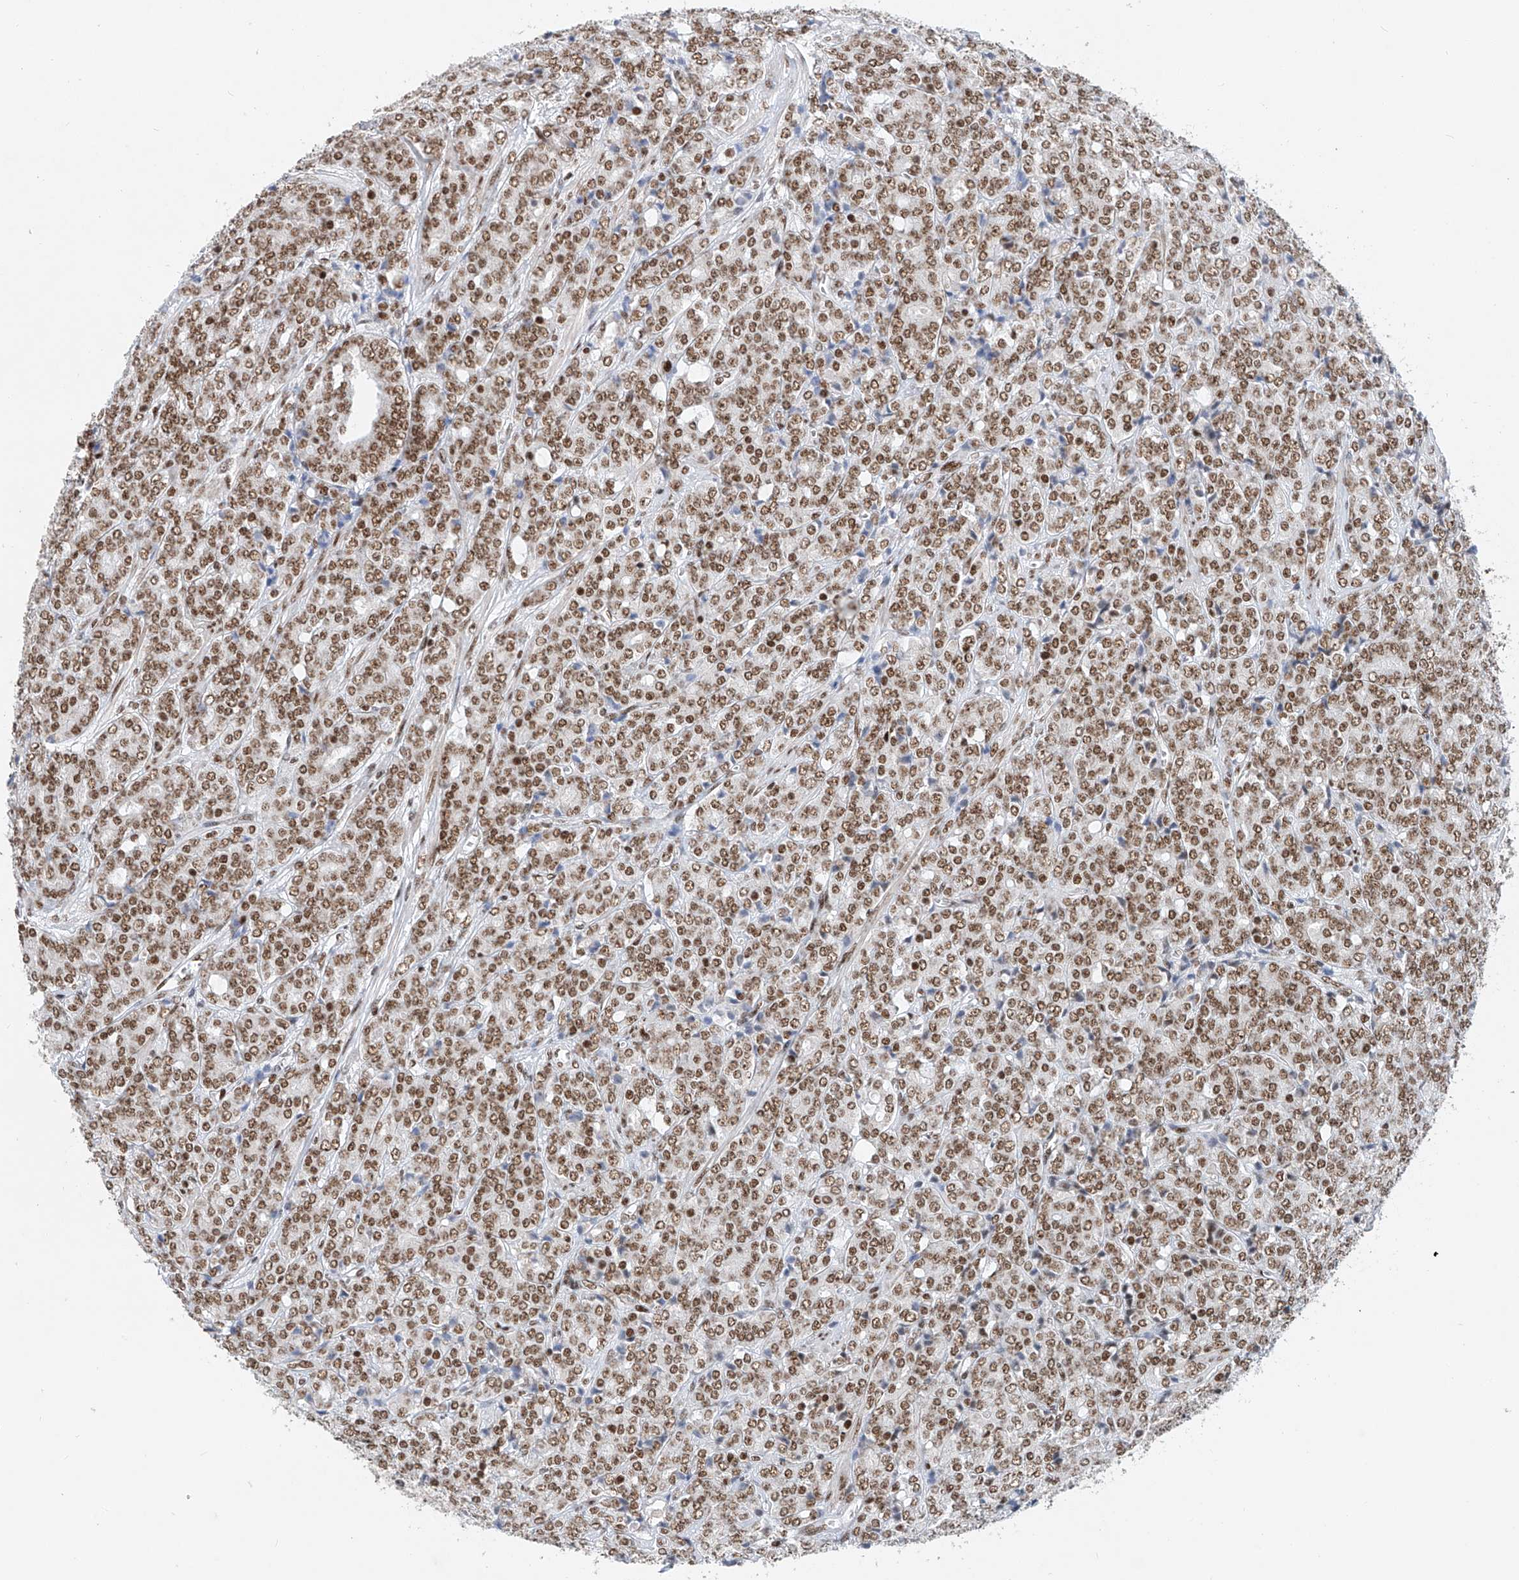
{"staining": {"intensity": "moderate", "quantity": ">75%", "location": "nuclear"}, "tissue": "prostate cancer", "cell_type": "Tumor cells", "image_type": "cancer", "snomed": [{"axis": "morphology", "description": "Adenocarcinoma, High grade"}, {"axis": "topography", "description": "Prostate"}], "caption": "Human prostate cancer stained for a protein (brown) displays moderate nuclear positive expression in about >75% of tumor cells.", "gene": "TAF4", "patient": {"sex": "male", "age": 62}}